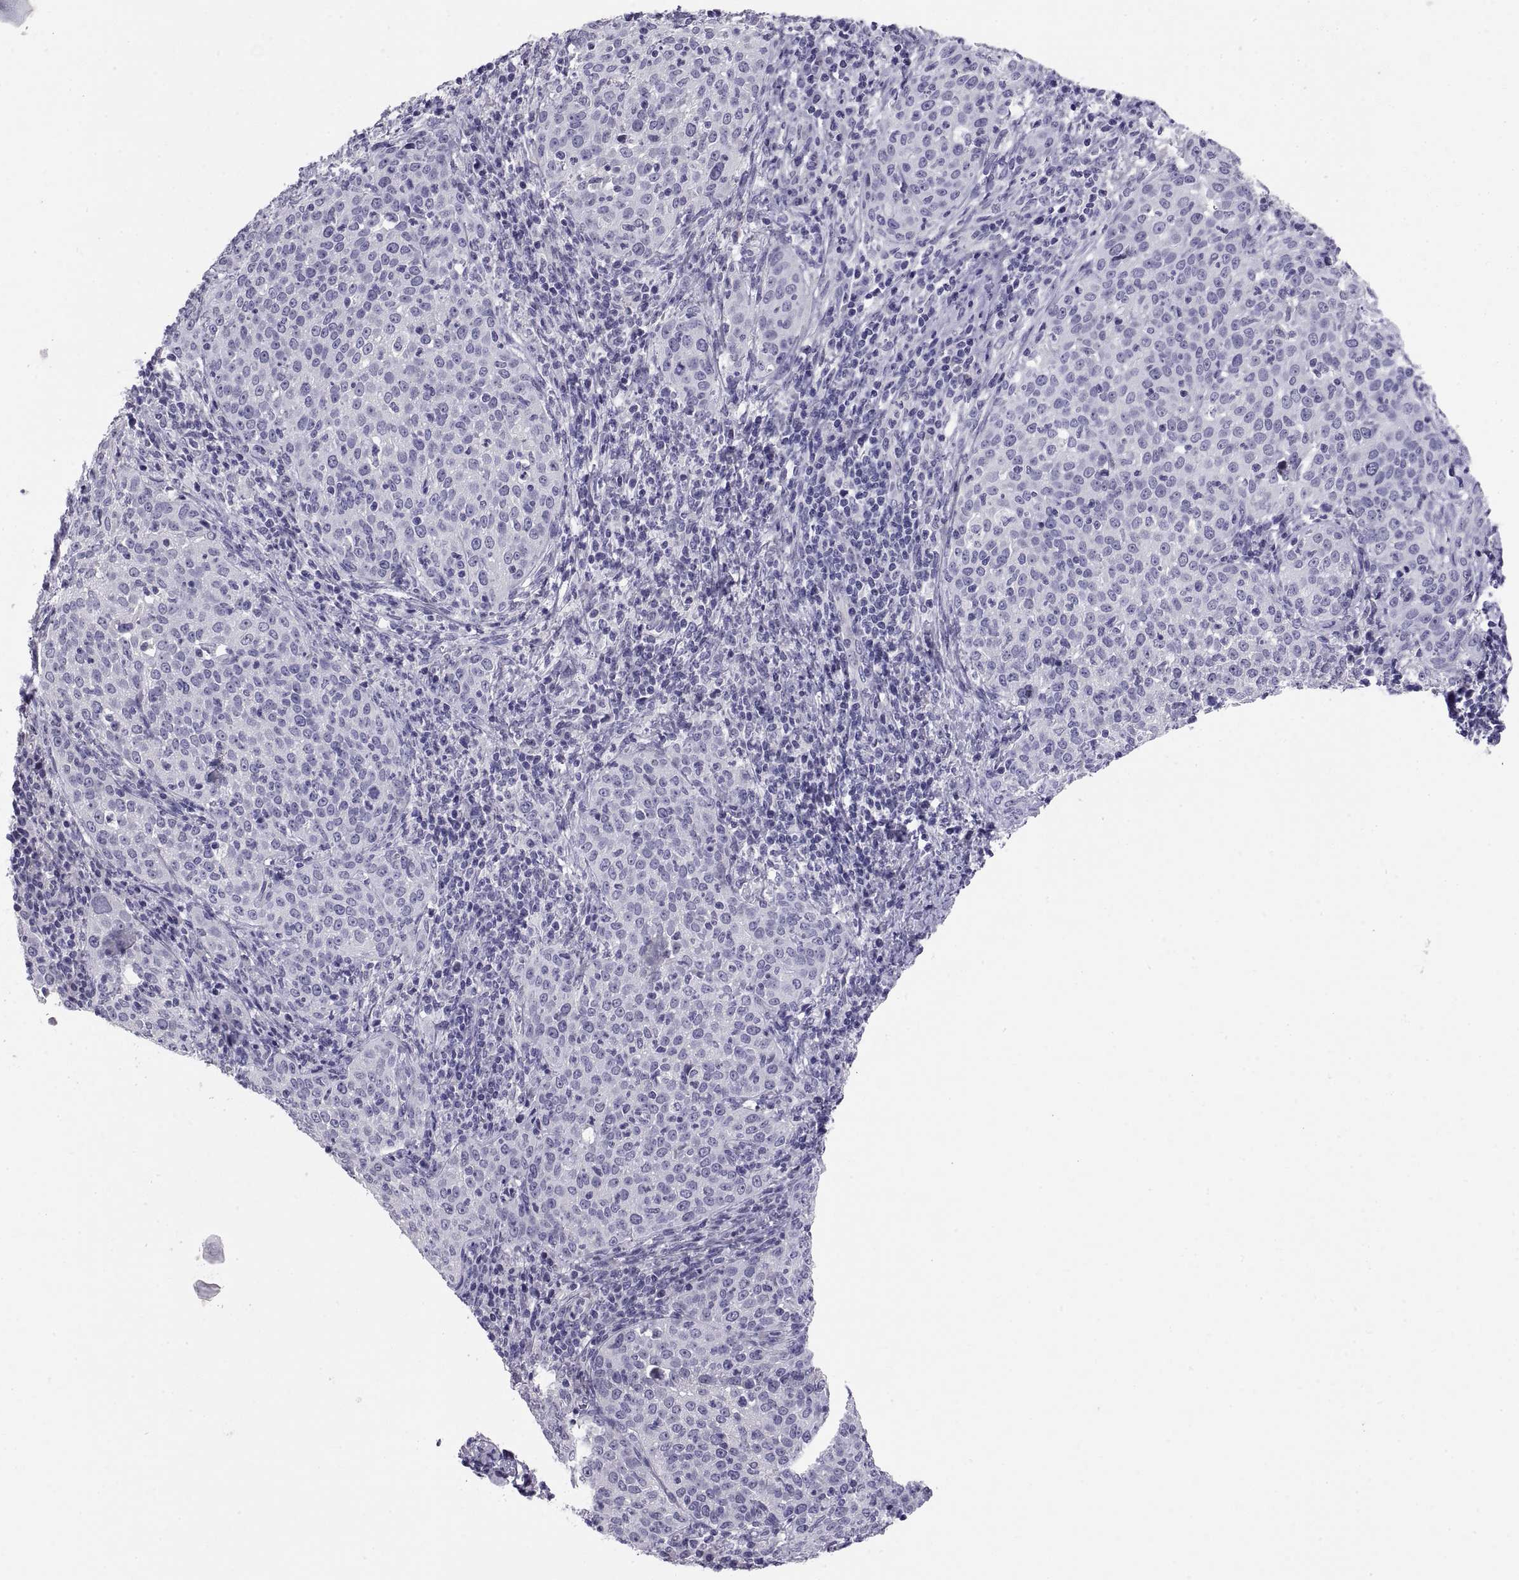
{"staining": {"intensity": "negative", "quantity": "none", "location": "none"}, "tissue": "cervical cancer", "cell_type": "Tumor cells", "image_type": "cancer", "snomed": [{"axis": "morphology", "description": "Squamous cell carcinoma, NOS"}, {"axis": "topography", "description": "Cervix"}], "caption": "Cervical squamous cell carcinoma stained for a protein using immunohistochemistry (IHC) exhibits no expression tumor cells.", "gene": "TEX13A", "patient": {"sex": "female", "age": 51}}